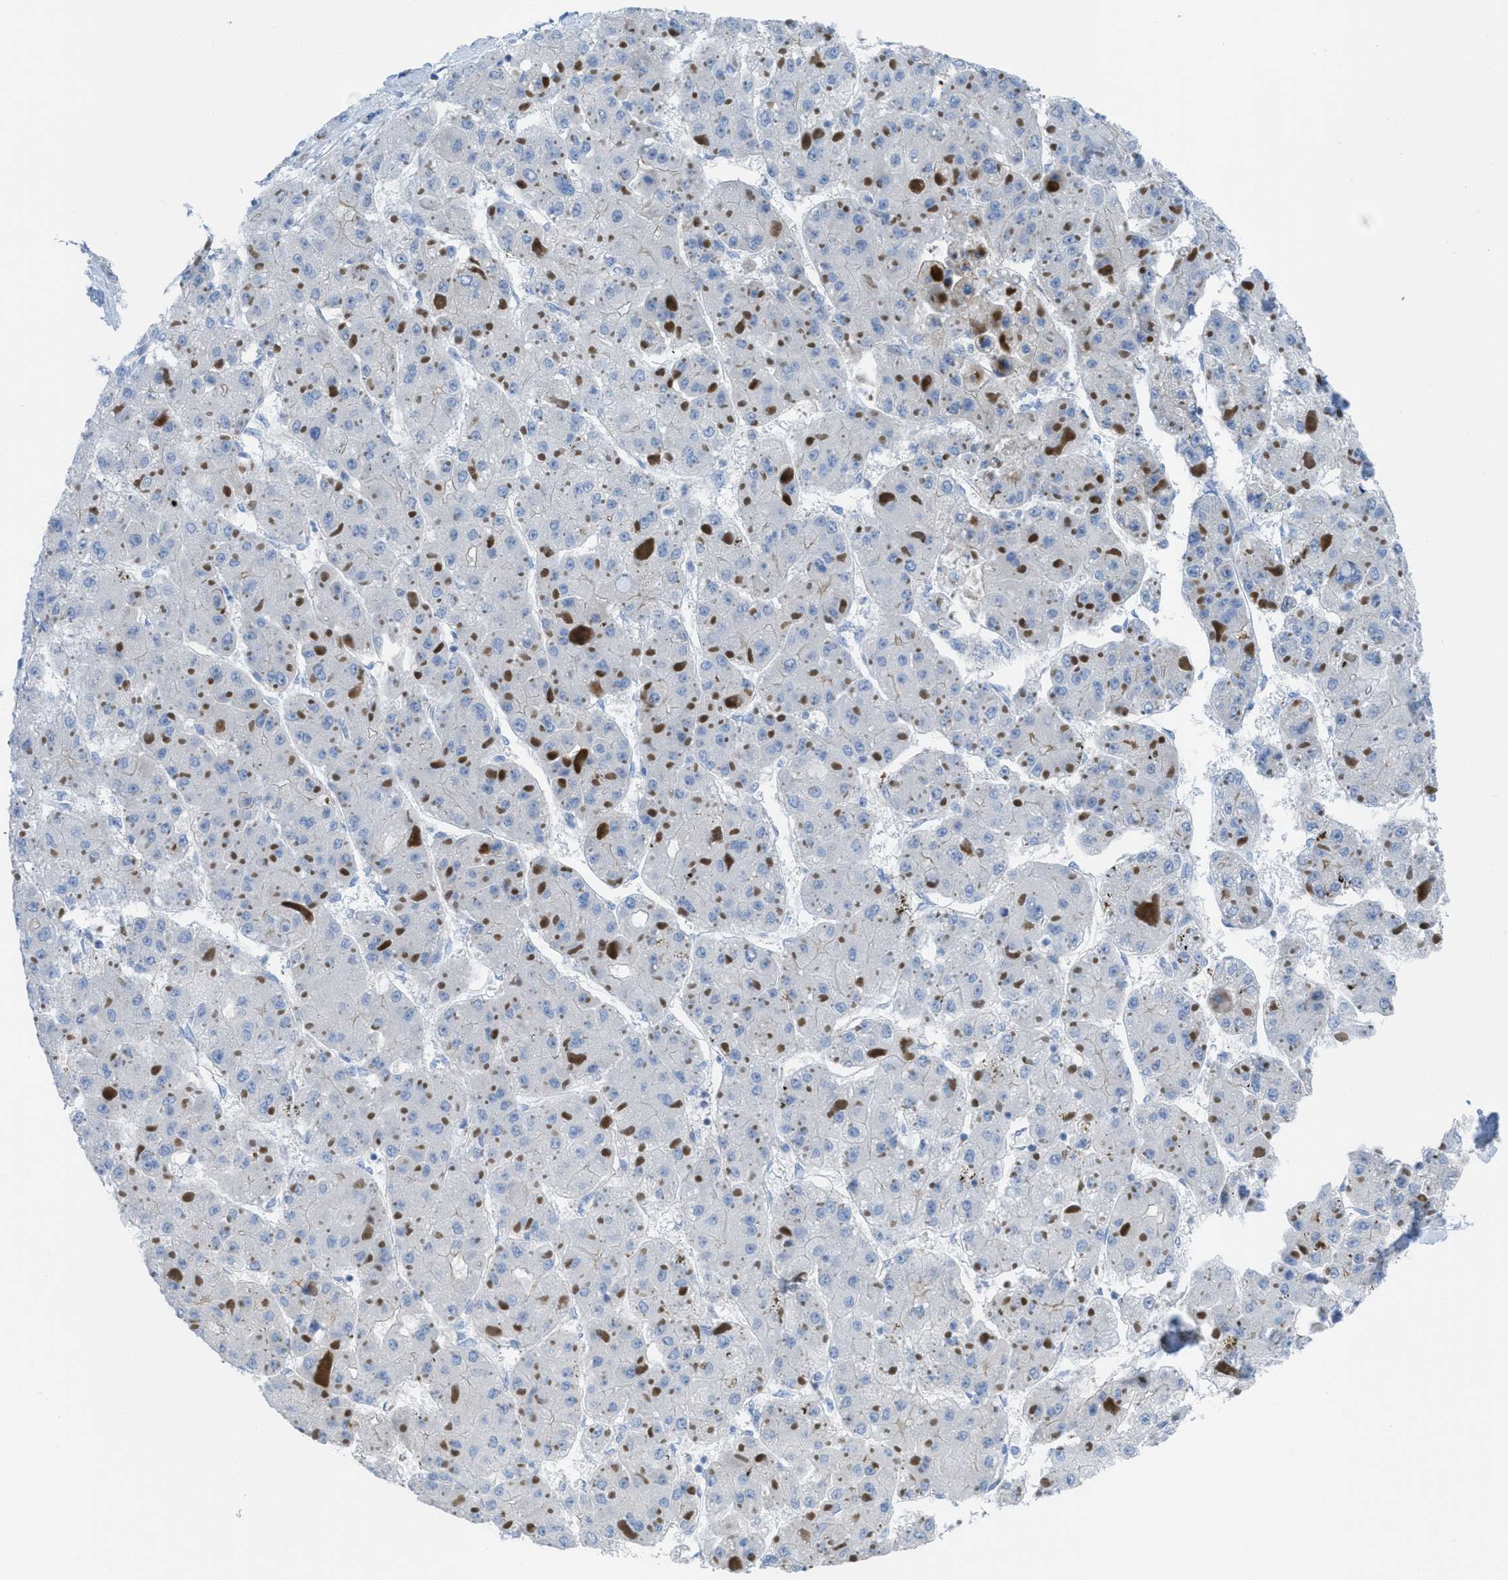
{"staining": {"intensity": "negative", "quantity": "none", "location": "none"}, "tissue": "liver cancer", "cell_type": "Tumor cells", "image_type": "cancer", "snomed": [{"axis": "morphology", "description": "Carcinoma, Hepatocellular, NOS"}, {"axis": "topography", "description": "Liver"}], "caption": "This is an immunohistochemistry image of hepatocellular carcinoma (liver). There is no positivity in tumor cells.", "gene": "KCNH7", "patient": {"sex": "female", "age": 73}}